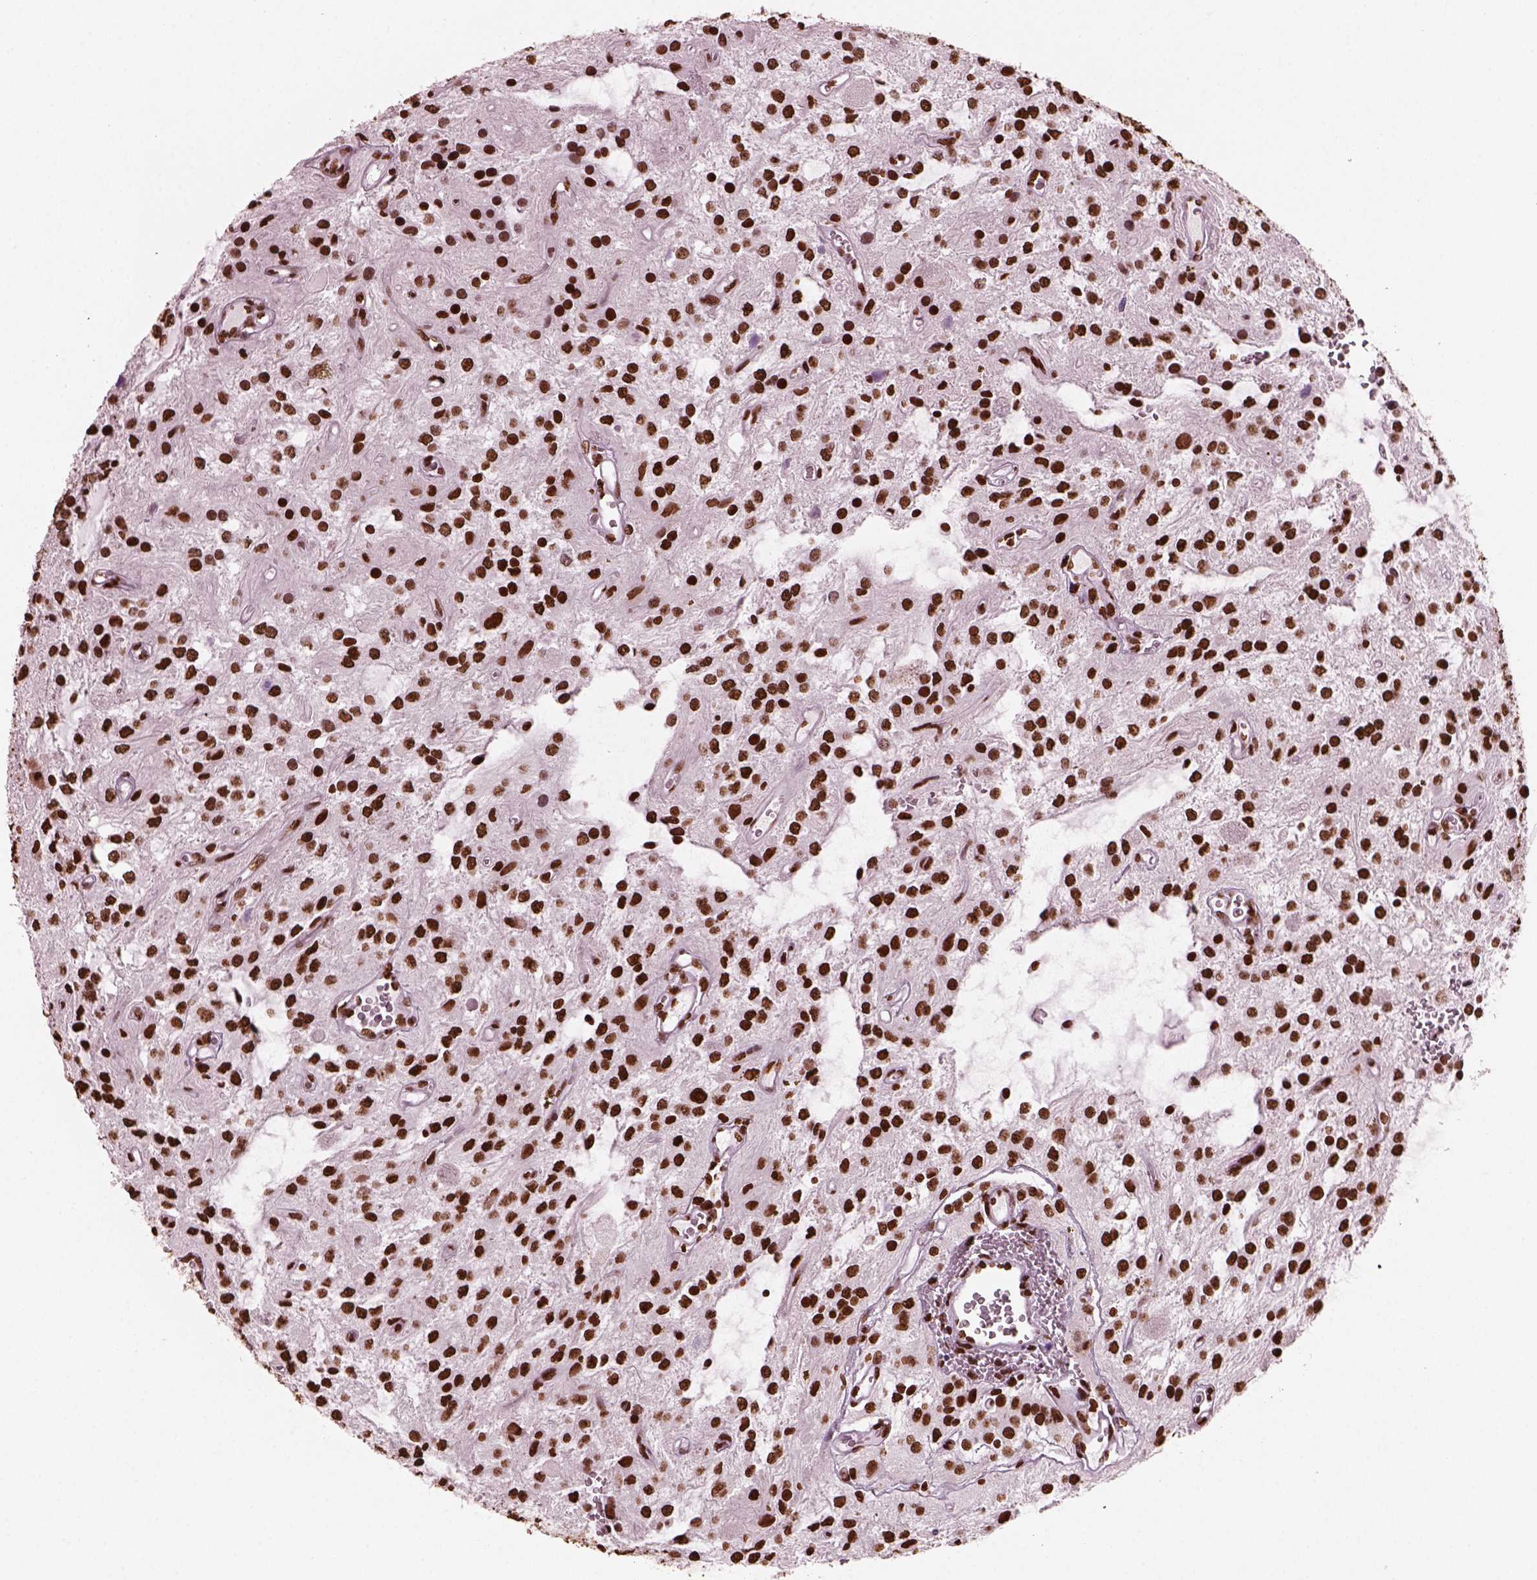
{"staining": {"intensity": "strong", "quantity": ">75%", "location": "nuclear"}, "tissue": "glioma", "cell_type": "Tumor cells", "image_type": "cancer", "snomed": [{"axis": "morphology", "description": "Glioma, malignant, Low grade"}, {"axis": "topography", "description": "Cerebellum"}], "caption": "Protein staining by immunohistochemistry displays strong nuclear positivity in approximately >75% of tumor cells in low-grade glioma (malignant).", "gene": "CBFA2T3", "patient": {"sex": "female", "age": 14}}